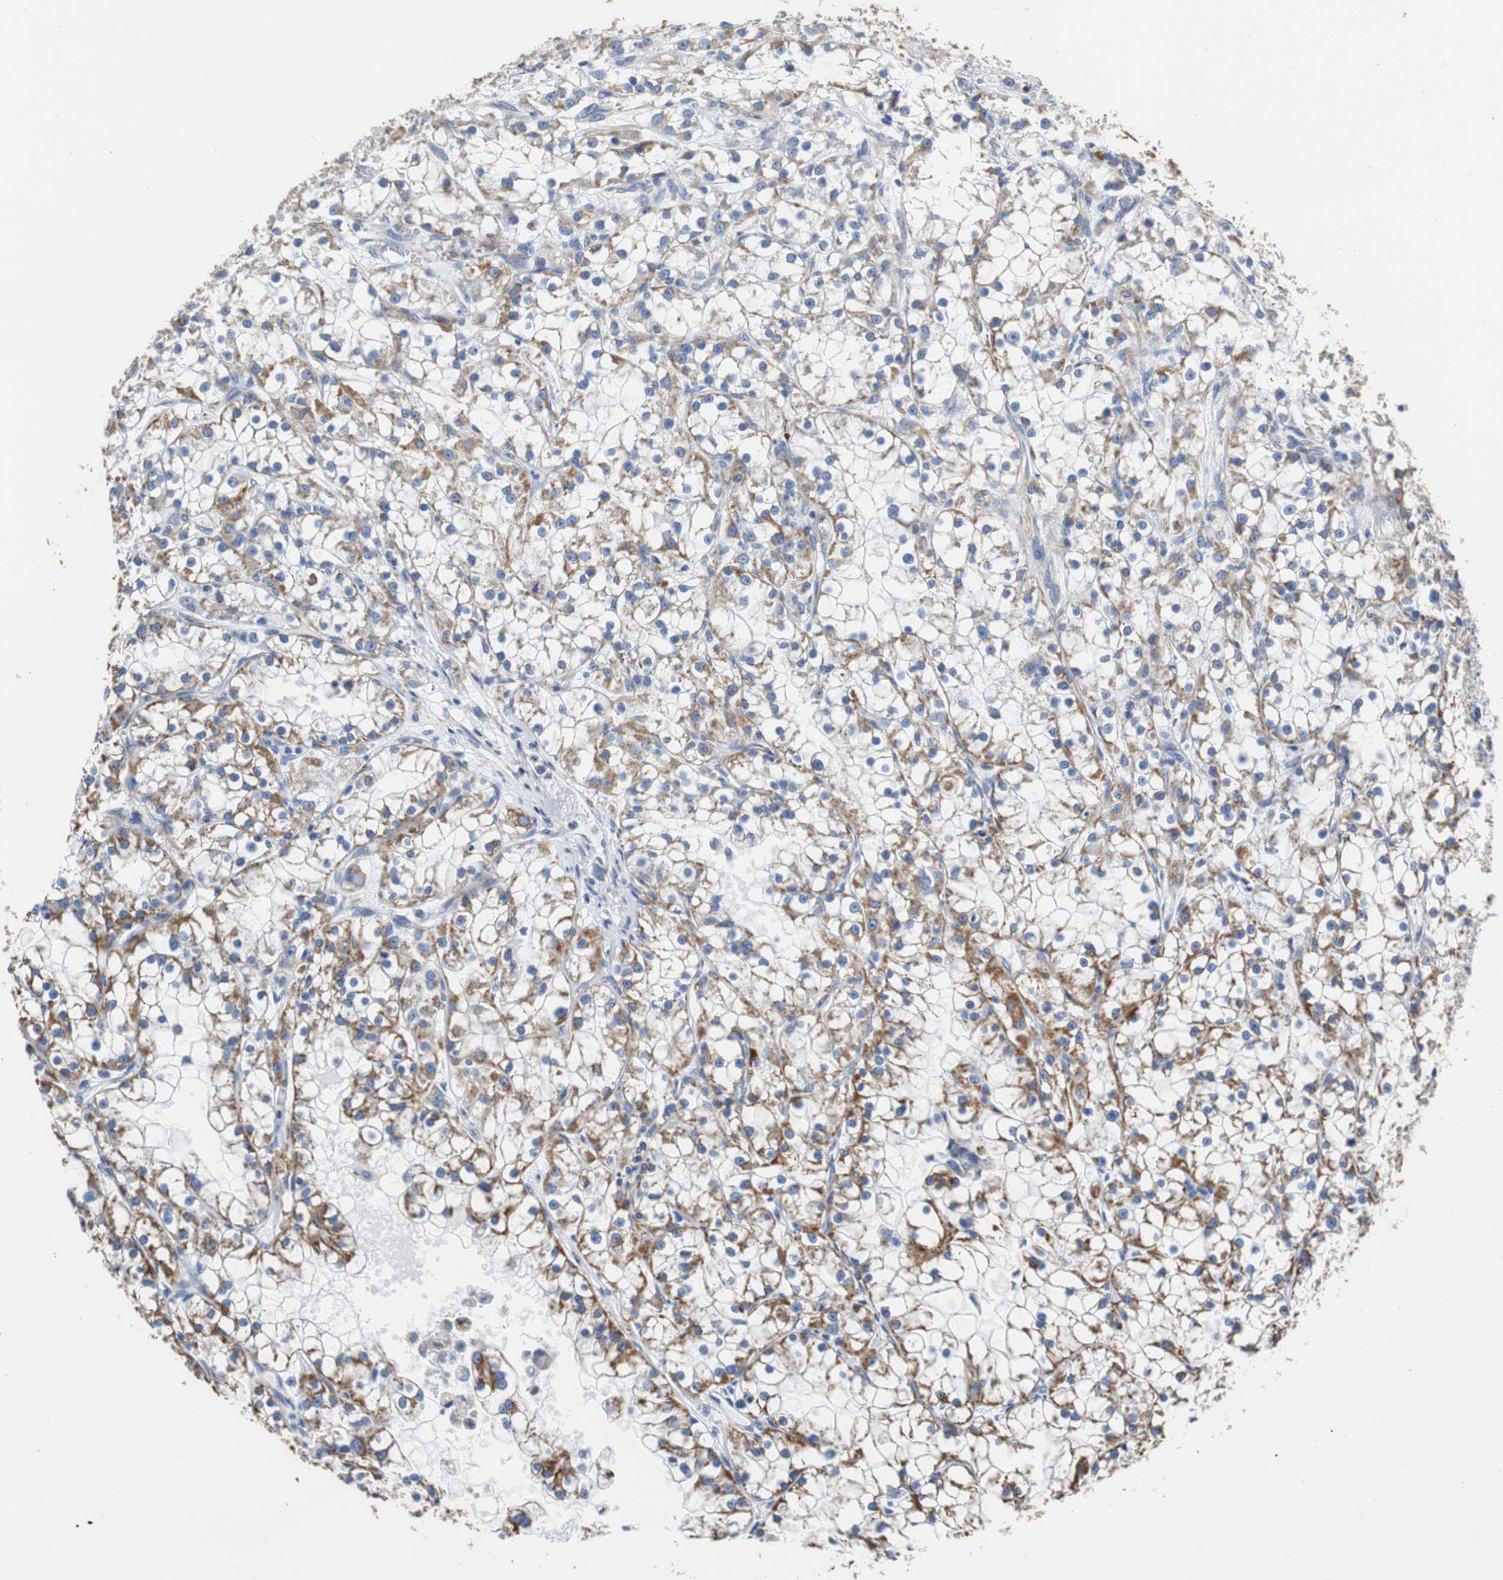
{"staining": {"intensity": "moderate", "quantity": "25%-75%", "location": "cytoplasmic/membranous"}, "tissue": "renal cancer", "cell_type": "Tumor cells", "image_type": "cancer", "snomed": [{"axis": "morphology", "description": "Adenocarcinoma, NOS"}, {"axis": "topography", "description": "Kidney"}], "caption": "This is a photomicrograph of immunohistochemistry staining of adenocarcinoma (renal), which shows moderate positivity in the cytoplasmic/membranous of tumor cells.", "gene": "PCK1", "patient": {"sex": "female", "age": 52}}